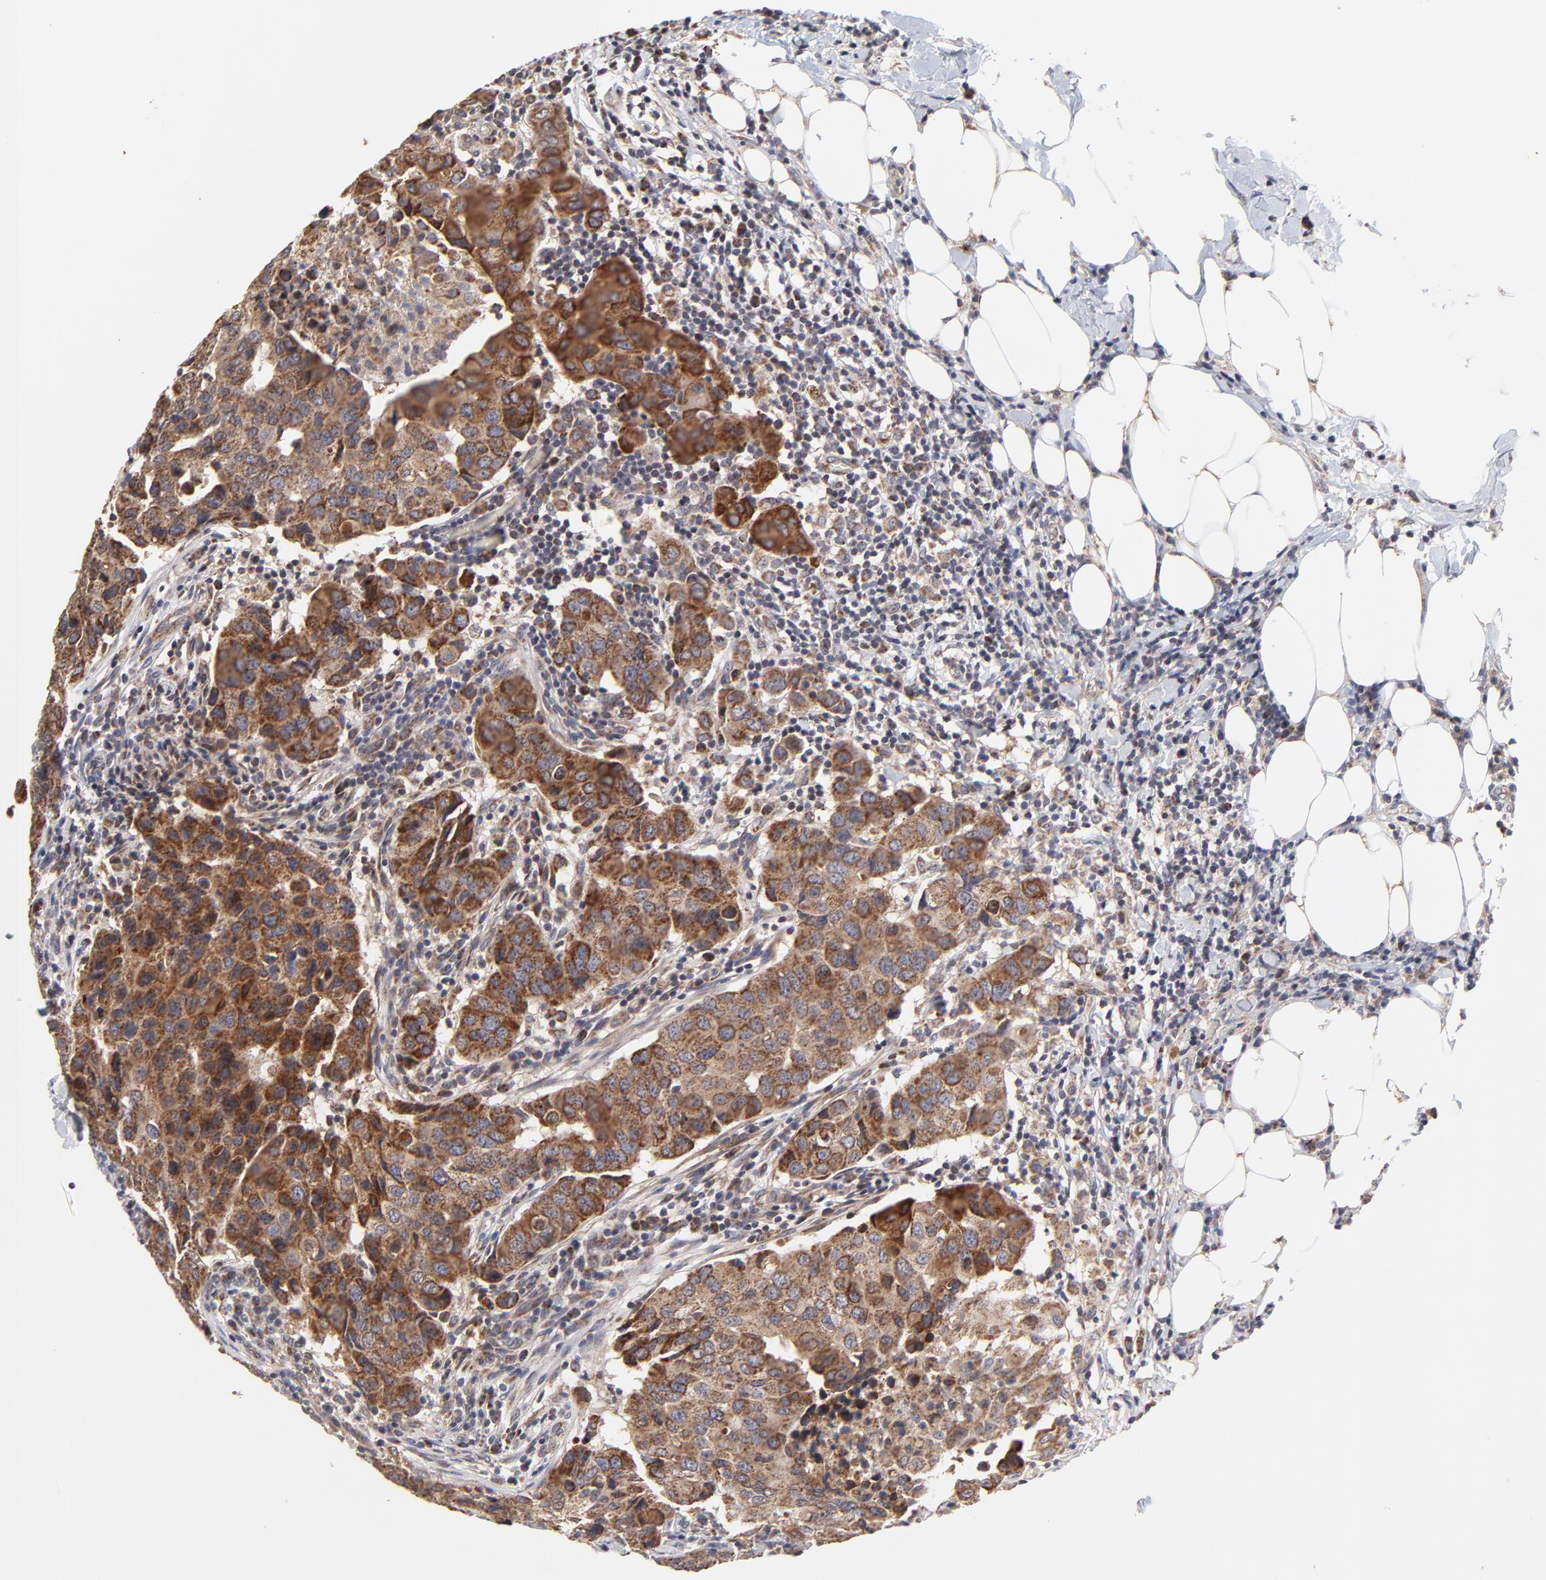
{"staining": {"intensity": "strong", "quantity": ">75%", "location": "cytoplasmic/membranous"}, "tissue": "breast cancer", "cell_type": "Tumor cells", "image_type": "cancer", "snomed": [{"axis": "morphology", "description": "Duct carcinoma"}, {"axis": "topography", "description": "Breast"}], "caption": "Breast cancer tissue reveals strong cytoplasmic/membranous expression in approximately >75% of tumor cells", "gene": "ZNF550", "patient": {"sex": "female", "age": 54}}